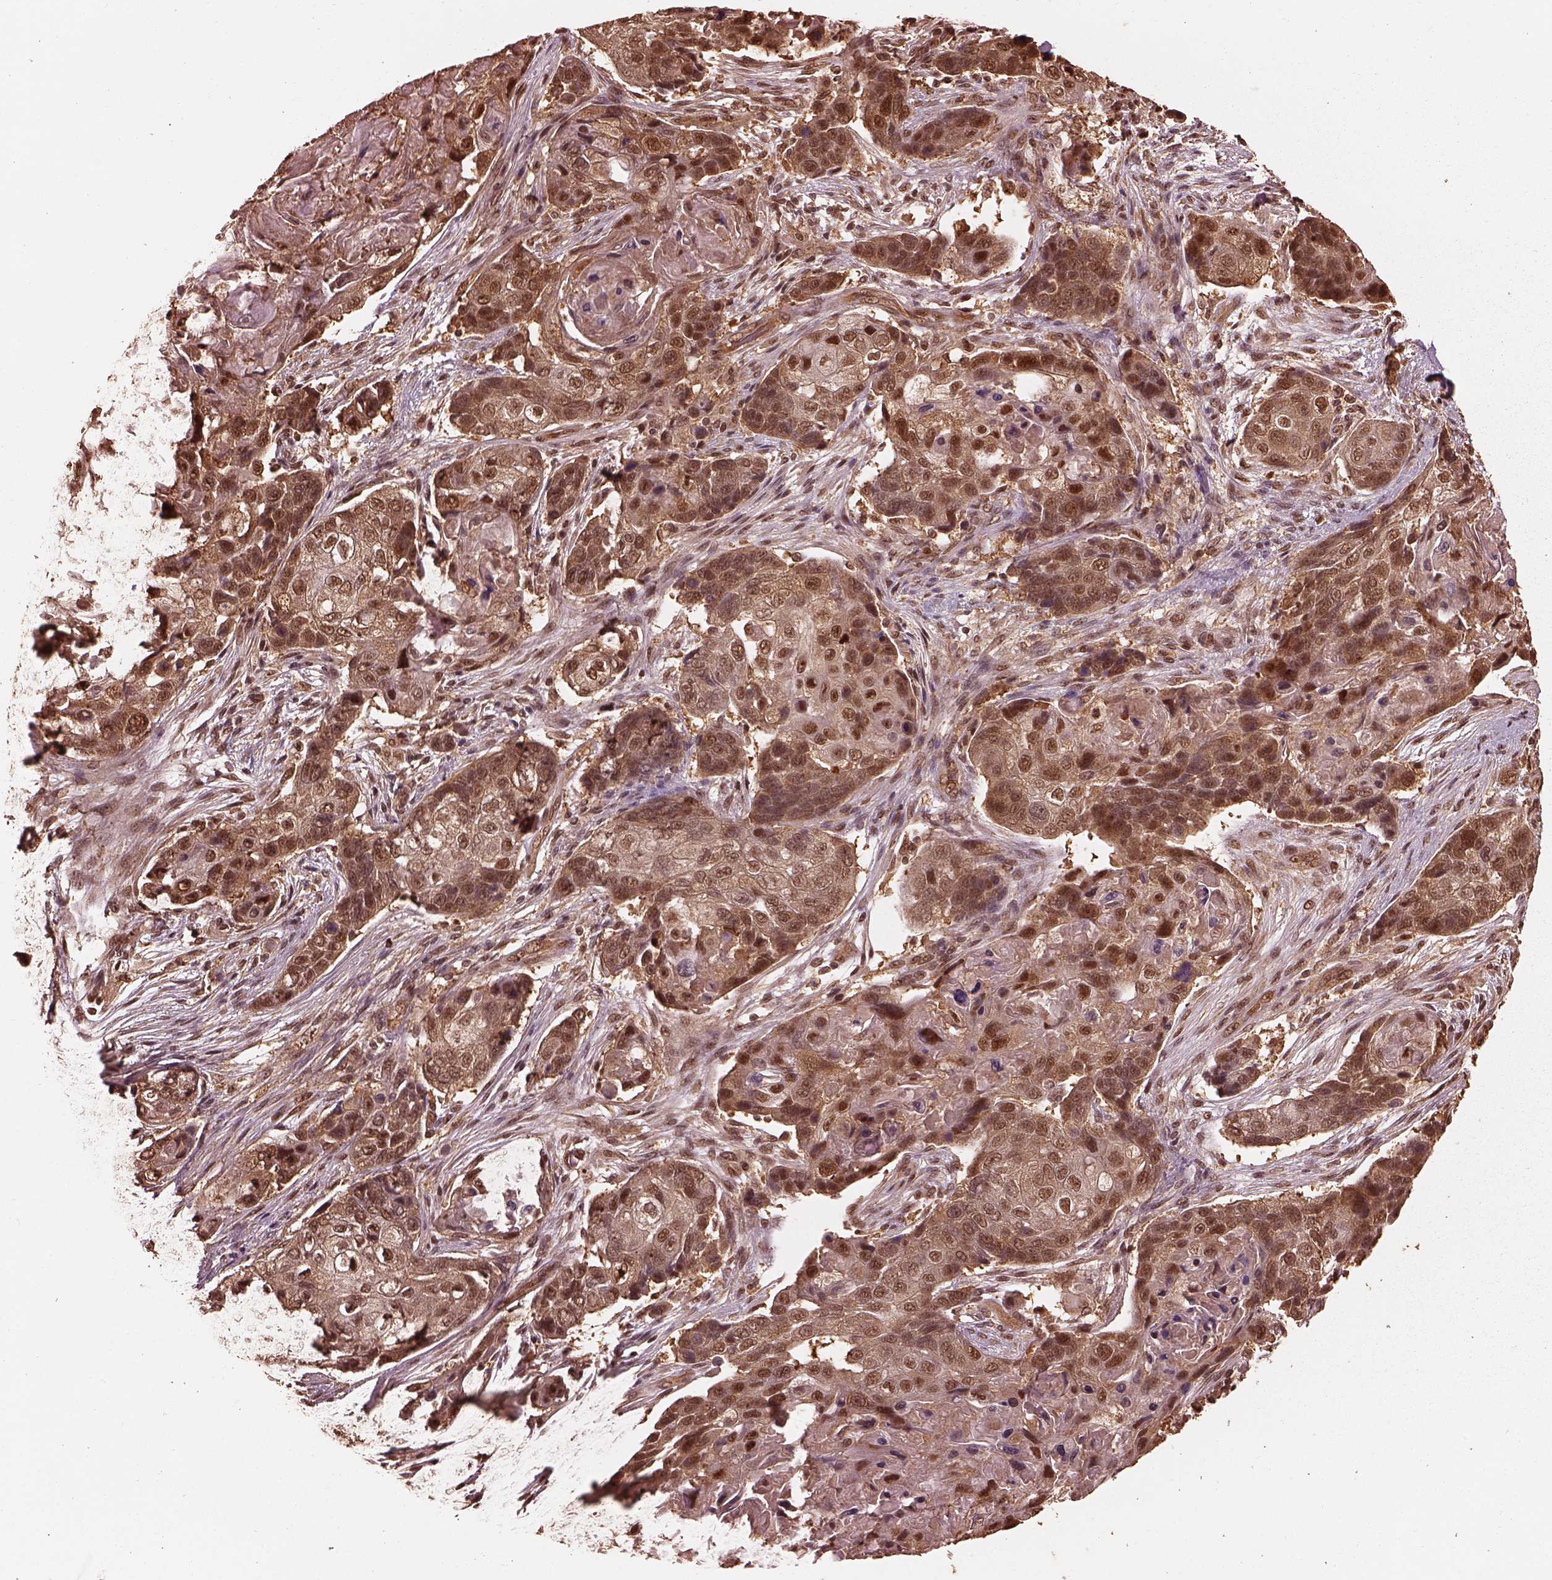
{"staining": {"intensity": "moderate", "quantity": "25%-75%", "location": "cytoplasmic/membranous,nuclear"}, "tissue": "lung cancer", "cell_type": "Tumor cells", "image_type": "cancer", "snomed": [{"axis": "morphology", "description": "Squamous cell carcinoma, NOS"}, {"axis": "topography", "description": "Lung"}], "caption": "Brown immunohistochemical staining in lung cancer displays moderate cytoplasmic/membranous and nuclear staining in about 25%-75% of tumor cells. The staining was performed using DAB (3,3'-diaminobenzidine), with brown indicating positive protein expression. Nuclei are stained blue with hematoxylin.", "gene": "PSMC5", "patient": {"sex": "male", "age": 69}}